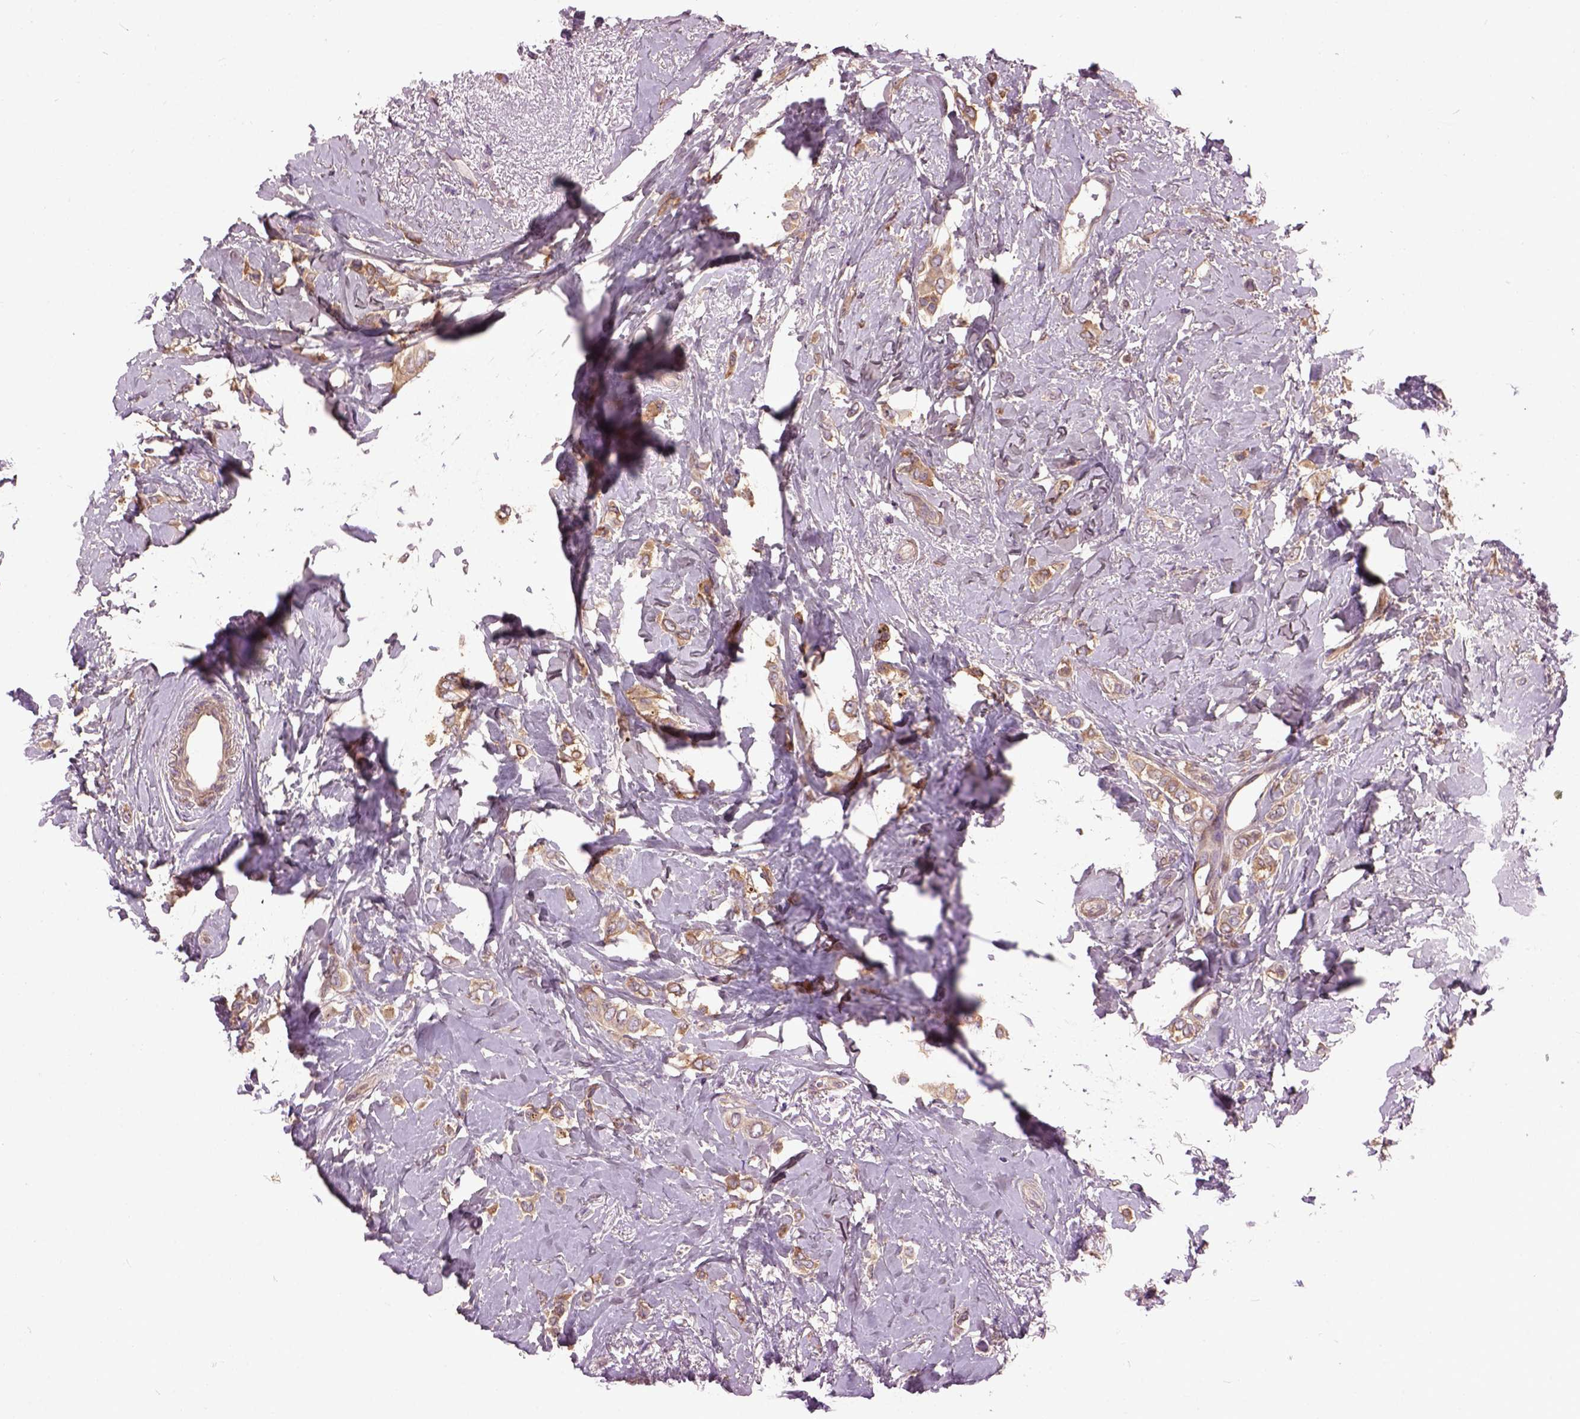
{"staining": {"intensity": "moderate", "quantity": "<25%", "location": "cytoplasmic/membranous"}, "tissue": "breast cancer", "cell_type": "Tumor cells", "image_type": "cancer", "snomed": [{"axis": "morphology", "description": "Lobular carcinoma"}, {"axis": "topography", "description": "Breast"}], "caption": "Breast lobular carcinoma tissue reveals moderate cytoplasmic/membranous staining in about <25% of tumor cells, visualized by immunohistochemistry.", "gene": "MAPT", "patient": {"sex": "female", "age": 66}}